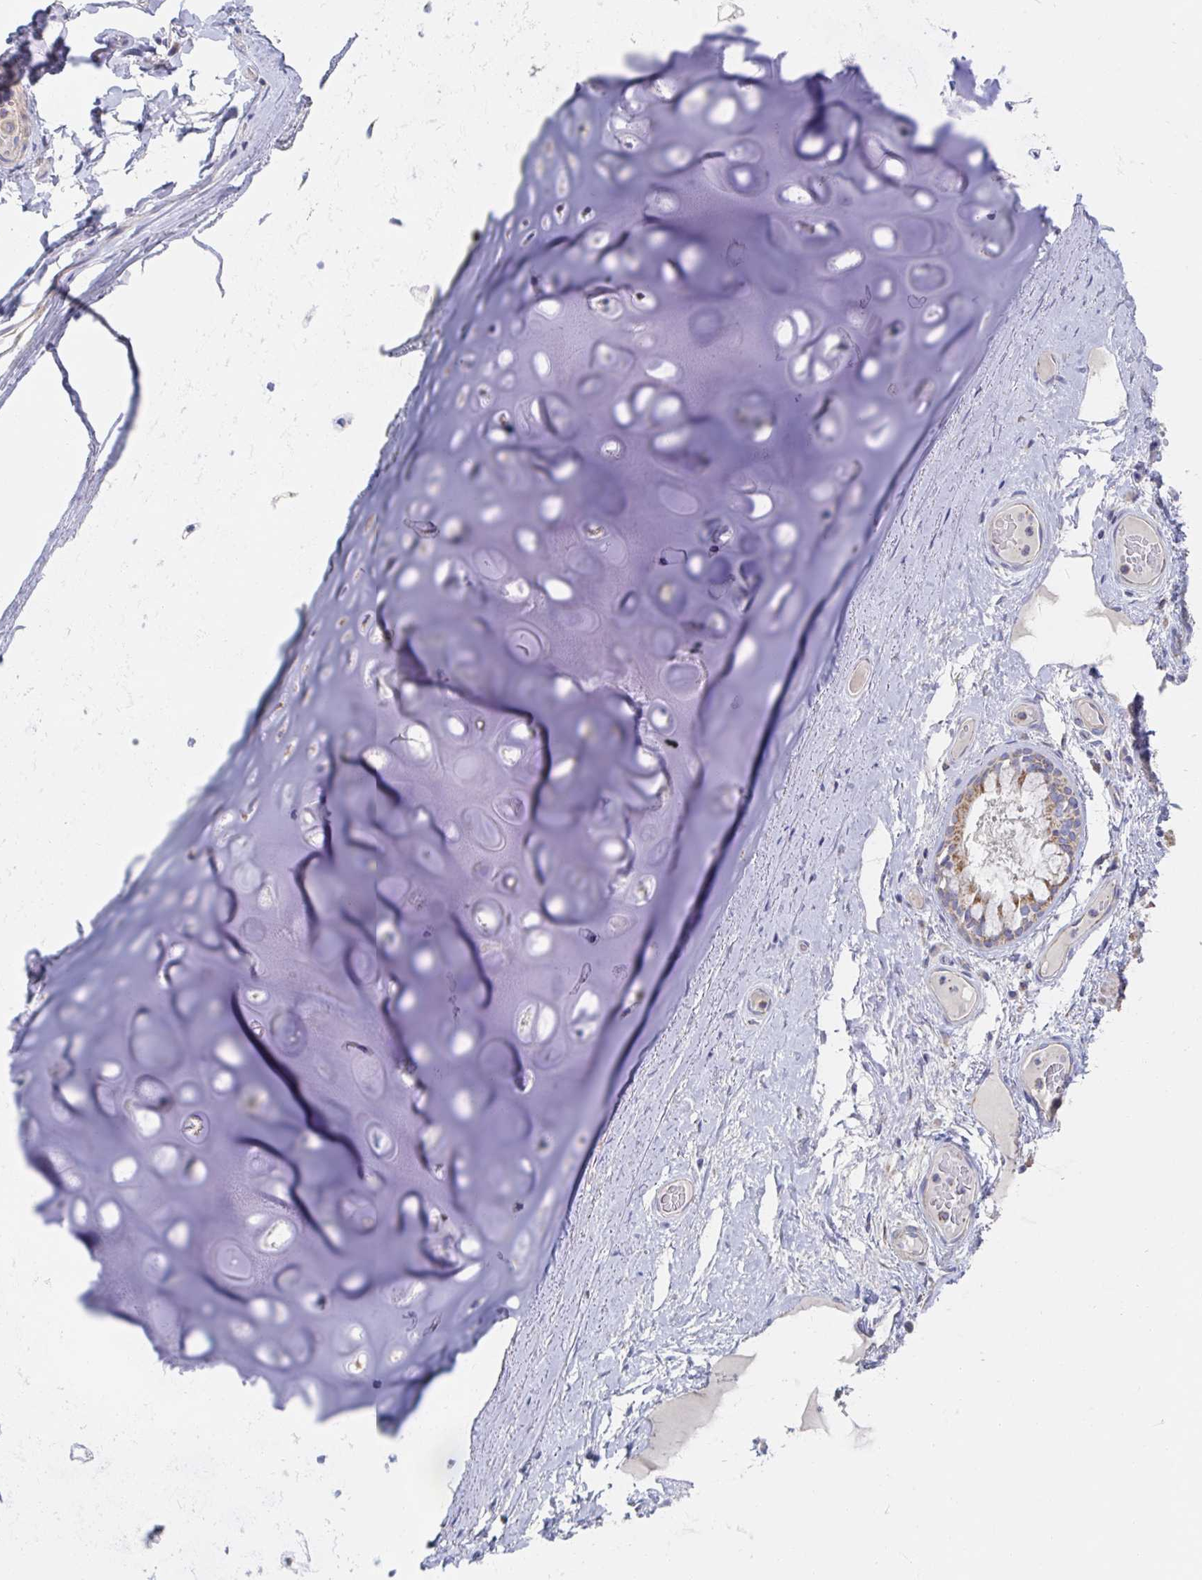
{"staining": {"intensity": "negative", "quantity": "none", "location": "none"}, "tissue": "adipose tissue", "cell_type": "Adipocytes", "image_type": "normal", "snomed": [{"axis": "morphology", "description": "Normal tissue, NOS"}, {"axis": "topography", "description": "Cartilage tissue"}, {"axis": "topography", "description": "Bronchus"}], "caption": "Adipocytes show no significant protein expression in unremarkable adipose tissue. (DAB immunohistochemistry (IHC) visualized using brightfield microscopy, high magnification).", "gene": "MAVS", "patient": {"sex": "male", "age": 64}}